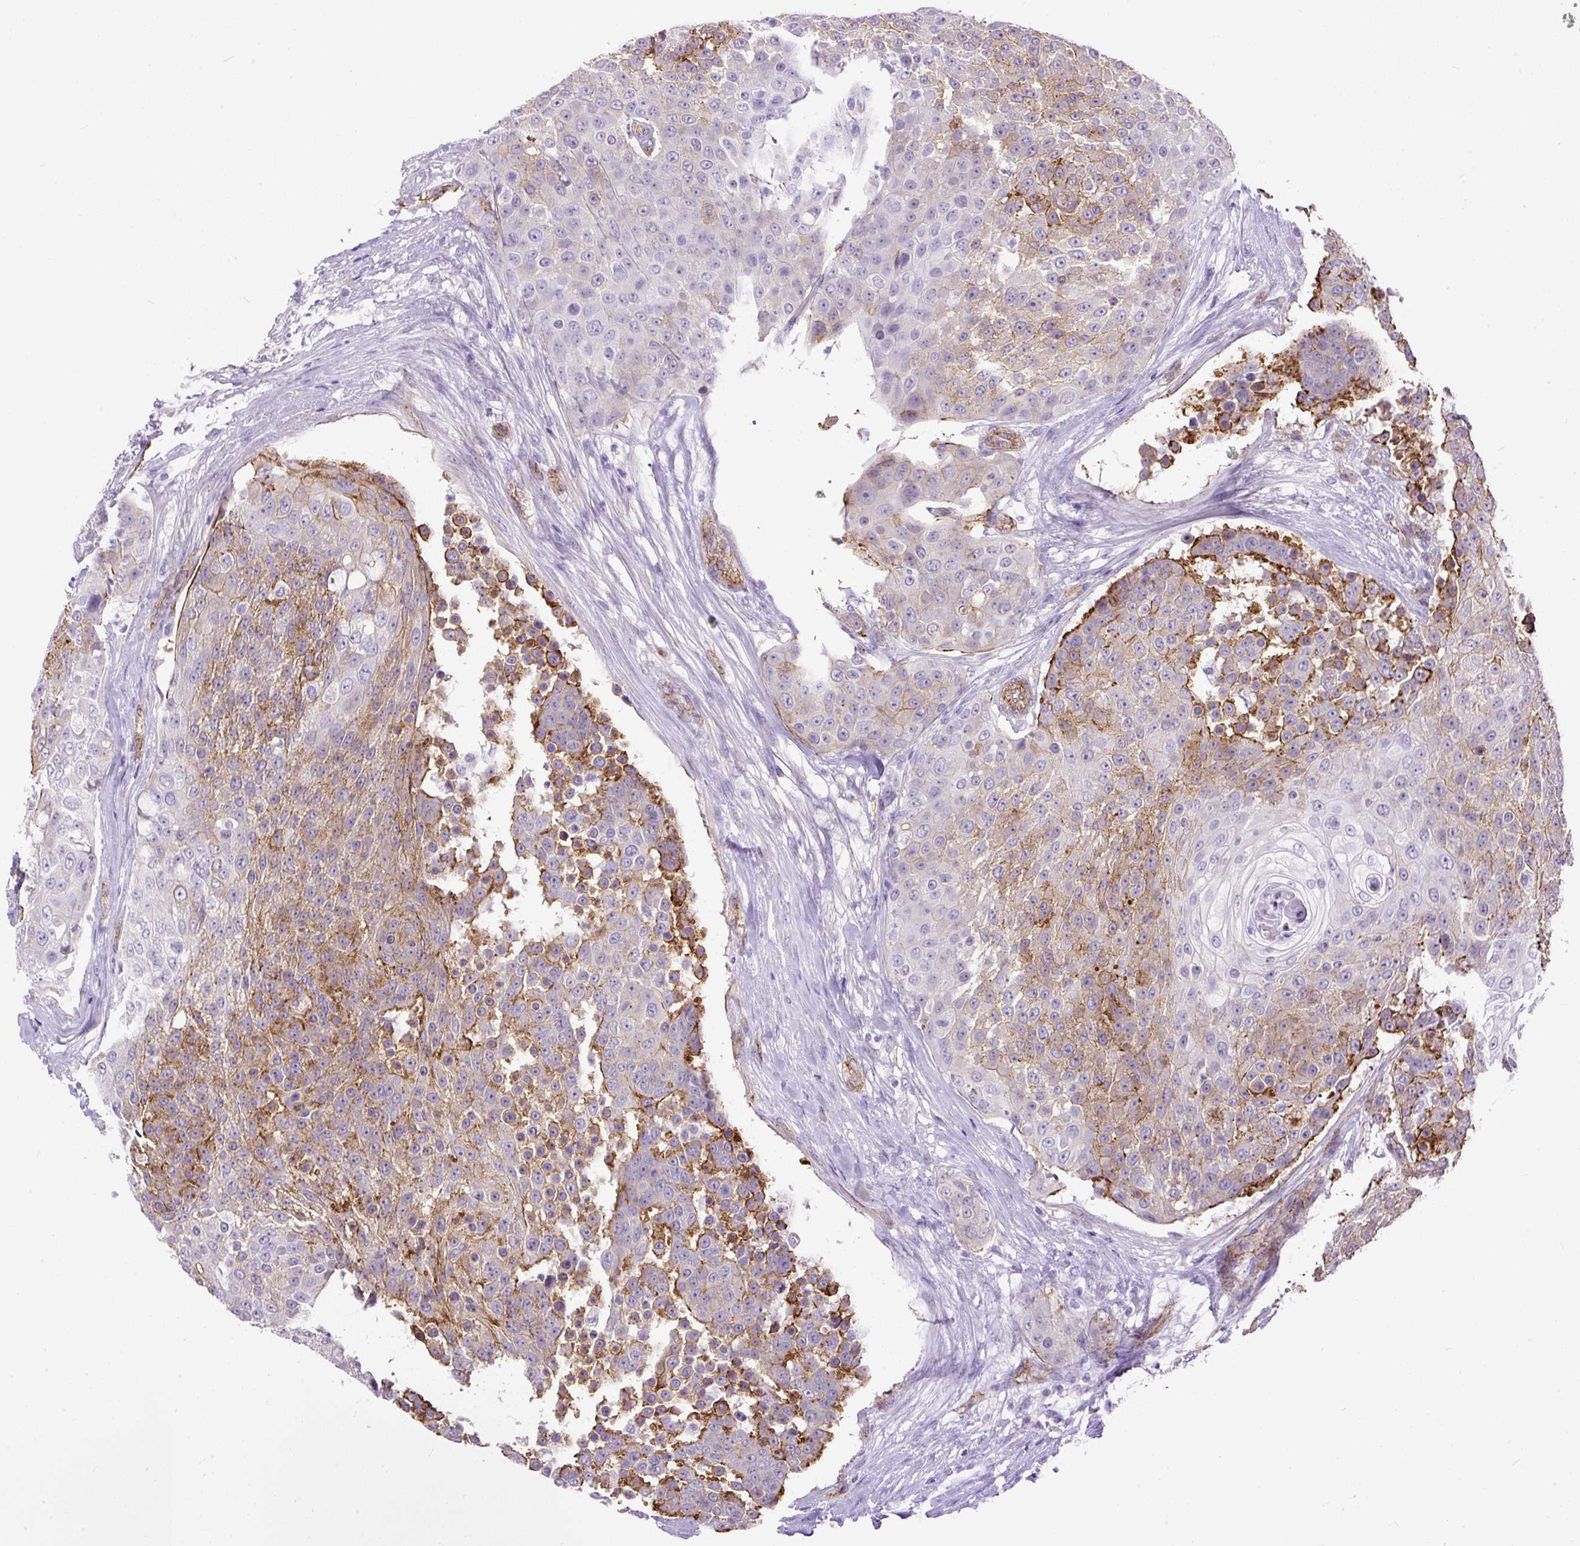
{"staining": {"intensity": "moderate", "quantity": "25%-75%", "location": "cytoplasmic/membranous"}, "tissue": "urothelial cancer", "cell_type": "Tumor cells", "image_type": "cancer", "snomed": [{"axis": "morphology", "description": "Urothelial carcinoma, High grade"}, {"axis": "topography", "description": "Urinary bladder"}], "caption": "Urothelial carcinoma (high-grade) stained with DAB immunohistochemistry demonstrates medium levels of moderate cytoplasmic/membranous expression in approximately 25%-75% of tumor cells.", "gene": "MAGEB16", "patient": {"sex": "female", "age": 63}}